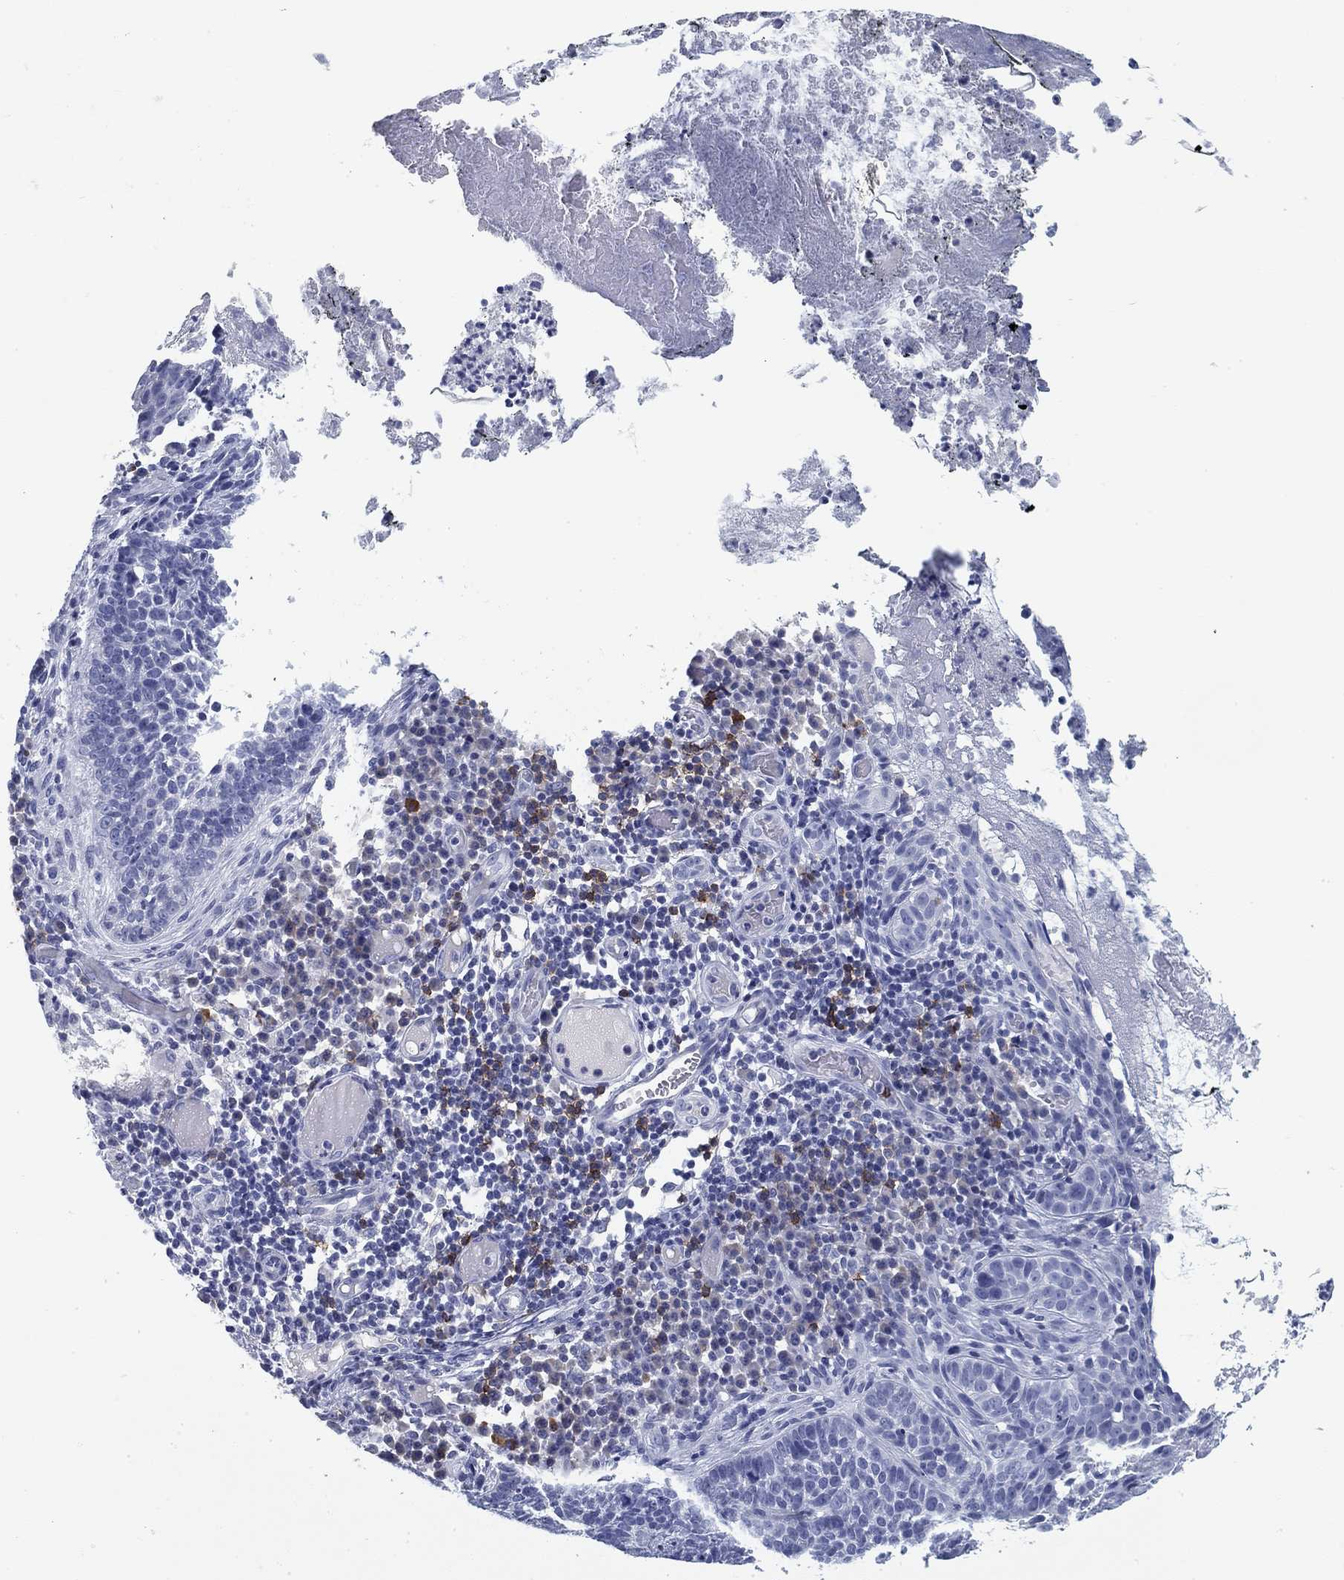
{"staining": {"intensity": "negative", "quantity": "none", "location": "none"}, "tissue": "skin cancer", "cell_type": "Tumor cells", "image_type": "cancer", "snomed": [{"axis": "morphology", "description": "Basal cell carcinoma"}, {"axis": "topography", "description": "Skin"}], "caption": "Skin cancer was stained to show a protein in brown. There is no significant positivity in tumor cells. (IHC, brightfield microscopy, high magnification).", "gene": "CD79B", "patient": {"sex": "female", "age": 69}}